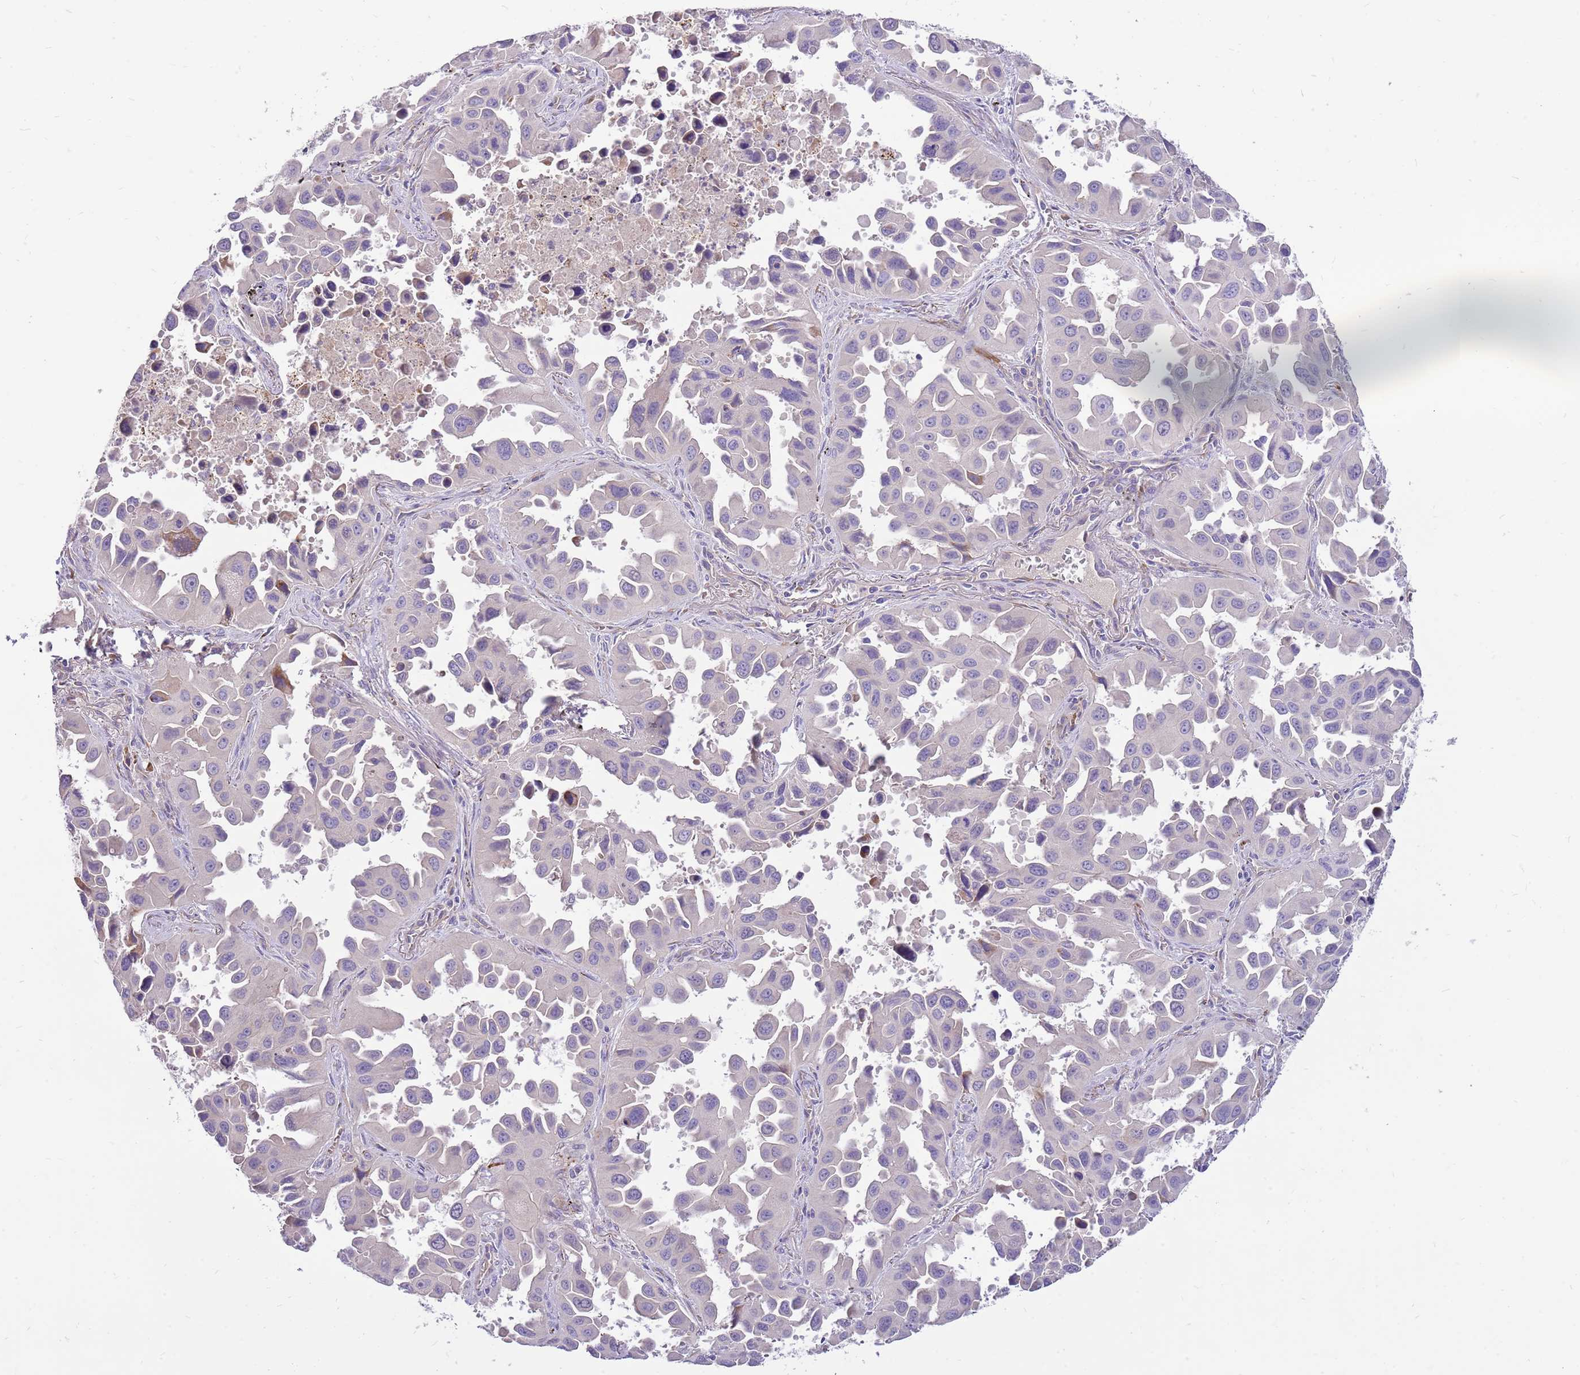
{"staining": {"intensity": "negative", "quantity": "none", "location": "none"}, "tissue": "lung cancer", "cell_type": "Tumor cells", "image_type": "cancer", "snomed": [{"axis": "morphology", "description": "Adenocarcinoma, NOS"}, {"axis": "topography", "description": "Lung"}], "caption": "A histopathology image of human adenocarcinoma (lung) is negative for staining in tumor cells. (Immunohistochemistry, brightfield microscopy, high magnification).", "gene": "NTN4", "patient": {"sex": "male", "age": 66}}